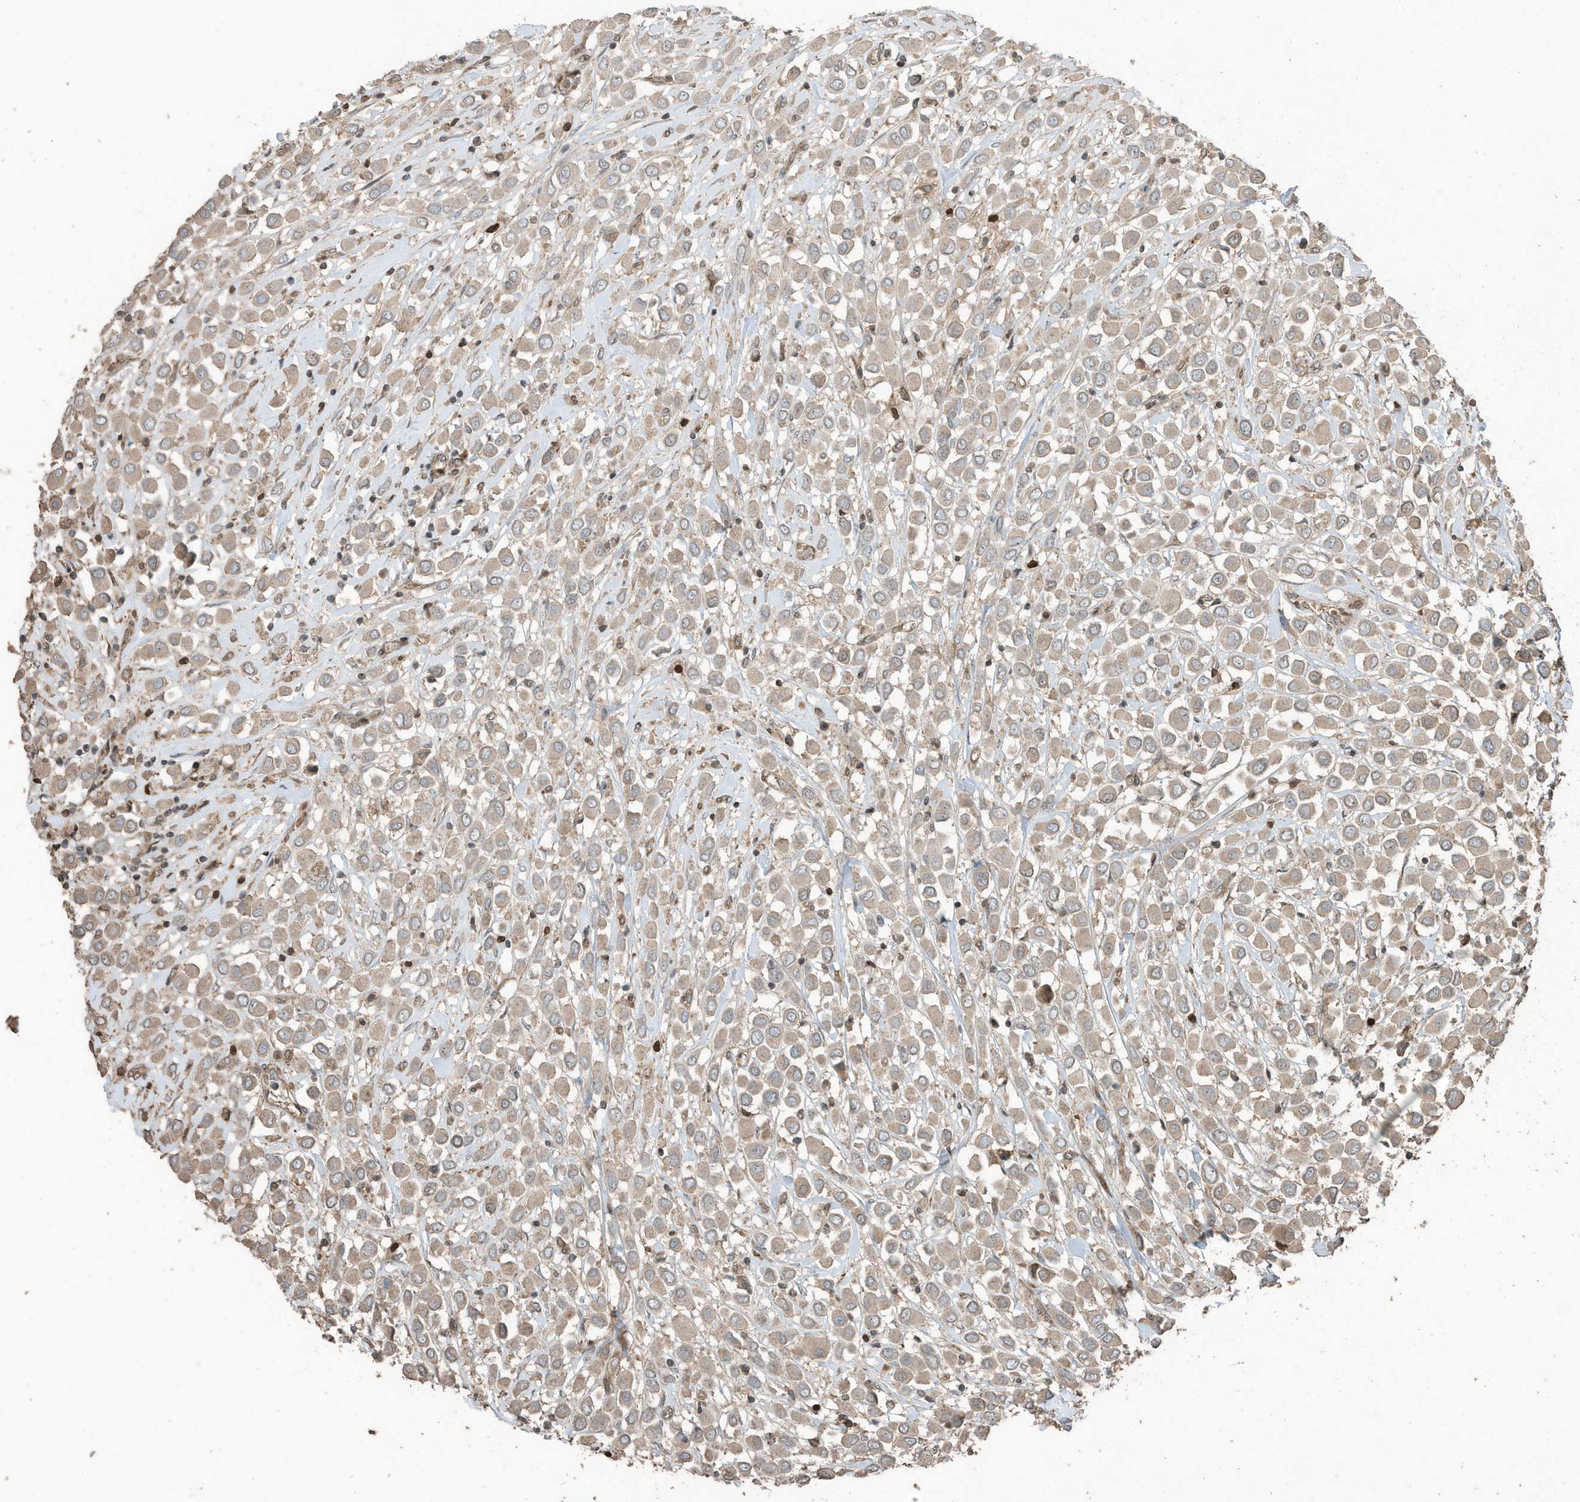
{"staining": {"intensity": "weak", "quantity": ">75%", "location": "cytoplasmic/membranous"}, "tissue": "breast cancer", "cell_type": "Tumor cells", "image_type": "cancer", "snomed": [{"axis": "morphology", "description": "Duct carcinoma"}, {"axis": "topography", "description": "Breast"}], "caption": "A brown stain highlights weak cytoplasmic/membranous positivity of a protein in breast cancer (intraductal carcinoma) tumor cells. (IHC, brightfield microscopy, high magnification).", "gene": "ZNF653", "patient": {"sex": "female", "age": 61}}